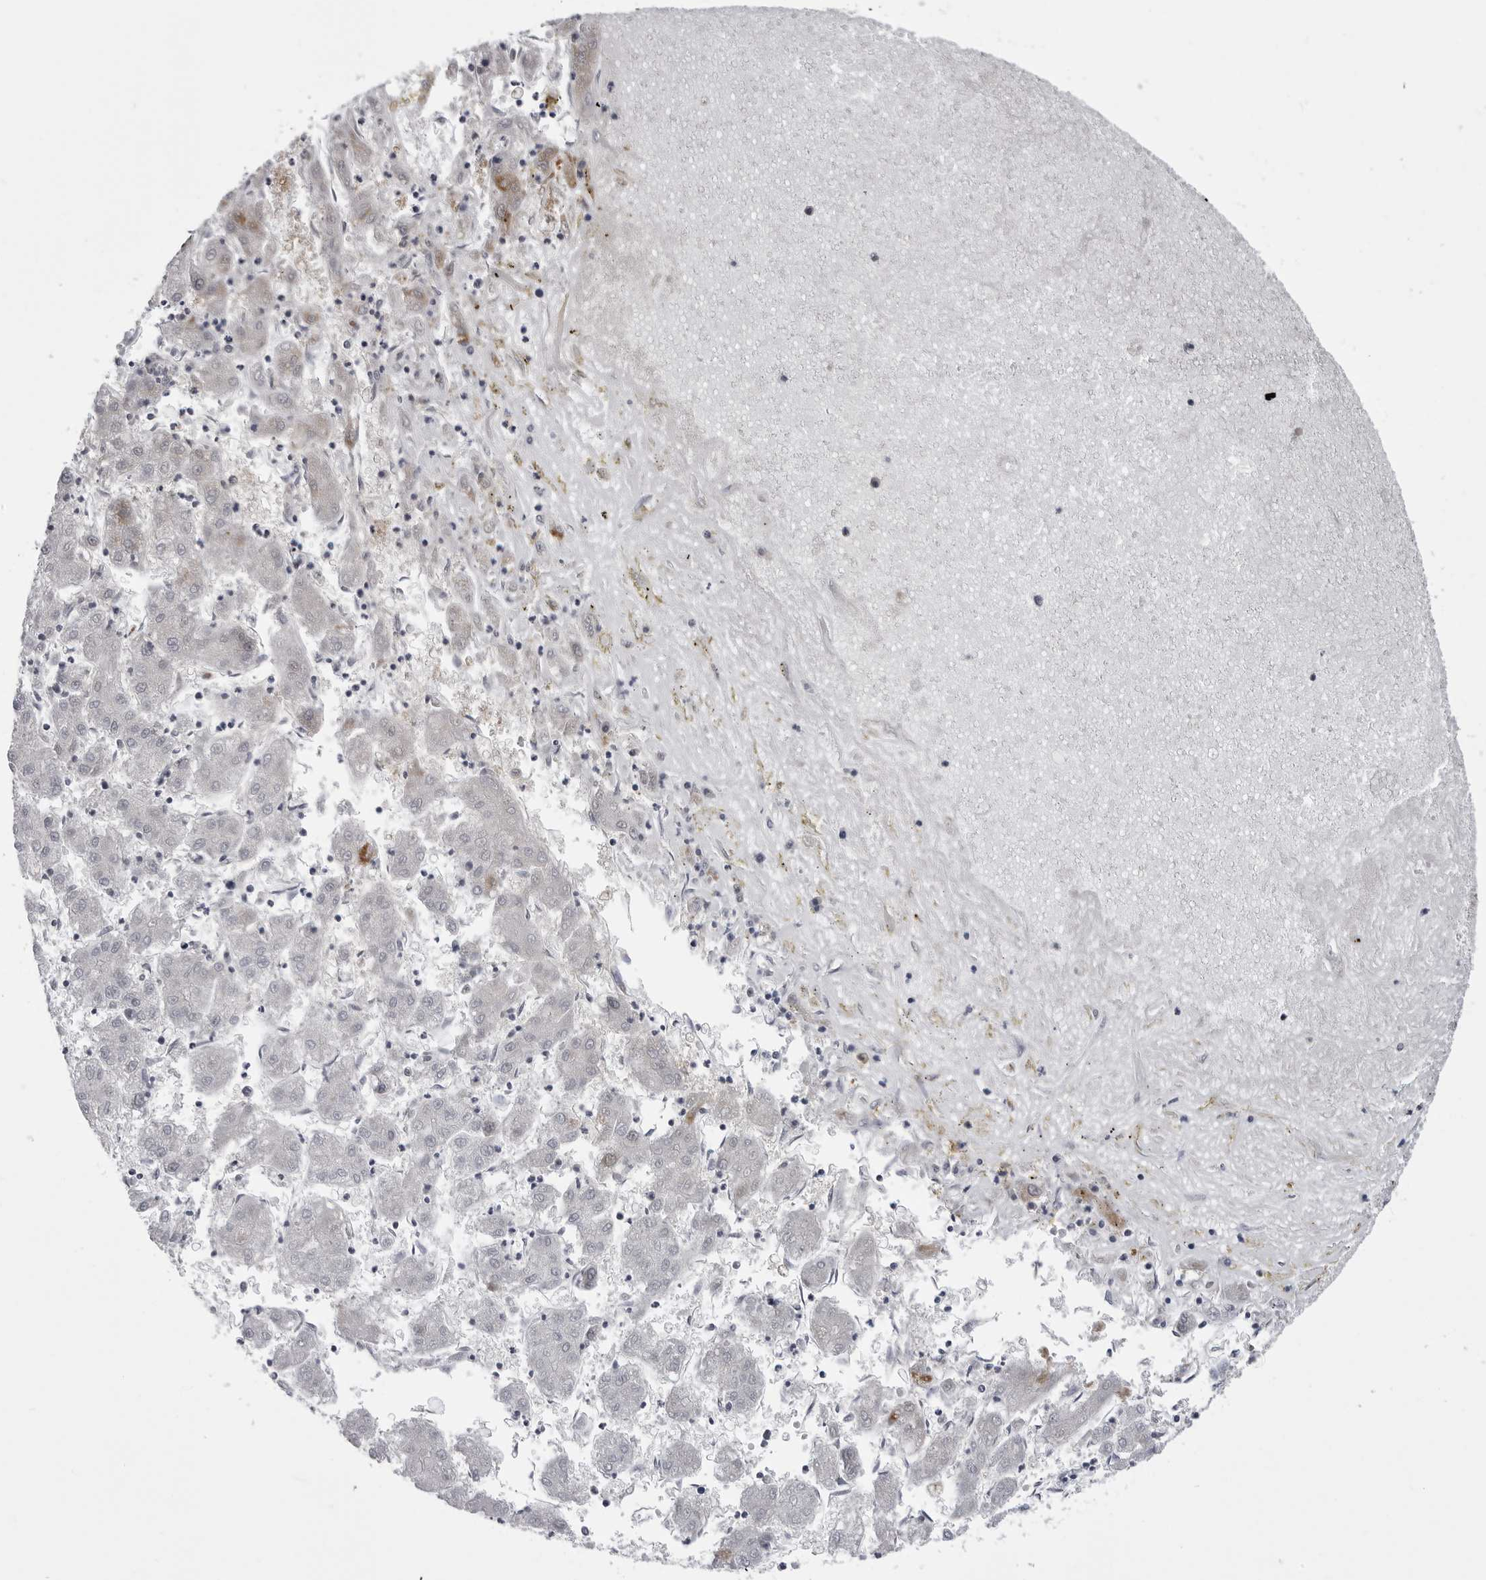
{"staining": {"intensity": "negative", "quantity": "none", "location": "none"}, "tissue": "liver cancer", "cell_type": "Tumor cells", "image_type": "cancer", "snomed": [{"axis": "morphology", "description": "Carcinoma, Hepatocellular, NOS"}, {"axis": "topography", "description": "Liver"}], "caption": "High power microscopy photomicrograph of an IHC histopathology image of hepatocellular carcinoma (liver), revealing no significant positivity in tumor cells. Brightfield microscopy of immunohistochemistry stained with DAB (3,3'-diaminobenzidine) (brown) and hematoxylin (blue), captured at high magnification.", "gene": "FH", "patient": {"sex": "male", "age": 72}}